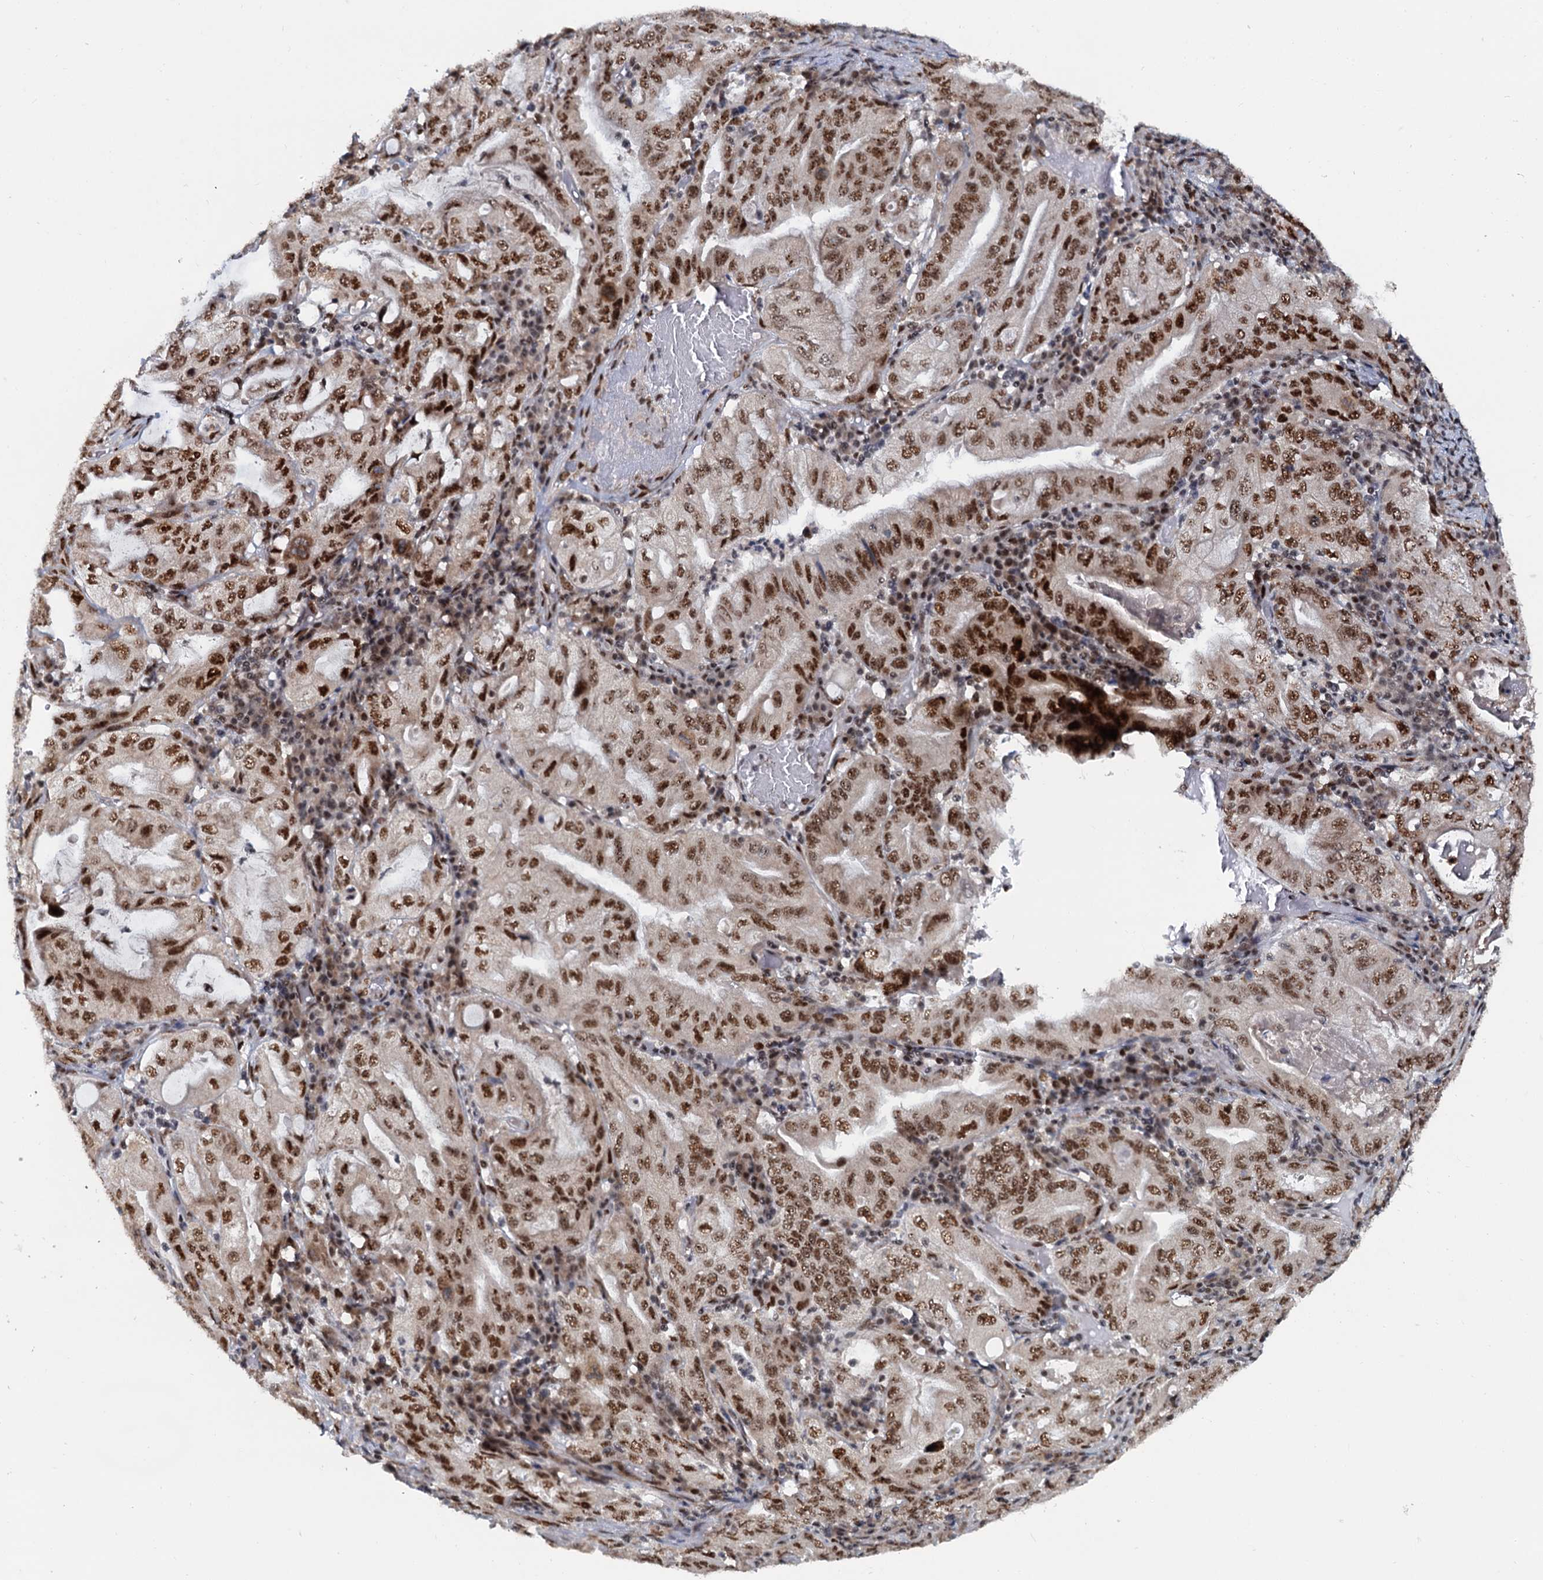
{"staining": {"intensity": "moderate", "quantity": ">75%", "location": "nuclear"}, "tissue": "stomach cancer", "cell_type": "Tumor cells", "image_type": "cancer", "snomed": [{"axis": "morphology", "description": "Normal tissue, NOS"}, {"axis": "morphology", "description": "Adenocarcinoma, NOS"}, {"axis": "topography", "description": "Esophagus"}, {"axis": "topography", "description": "Stomach, upper"}, {"axis": "topography", "description": "Peripheral nerve tissue"}], "caption": "A histopathology image showing moderate nuclear staining in approximately >75% of tumor cells in stomach adenocarcinoma, as visualized by brown immunohistochemical staining.", "gene": "WBP4", "patient": {"sex": "male", "age": 62}}